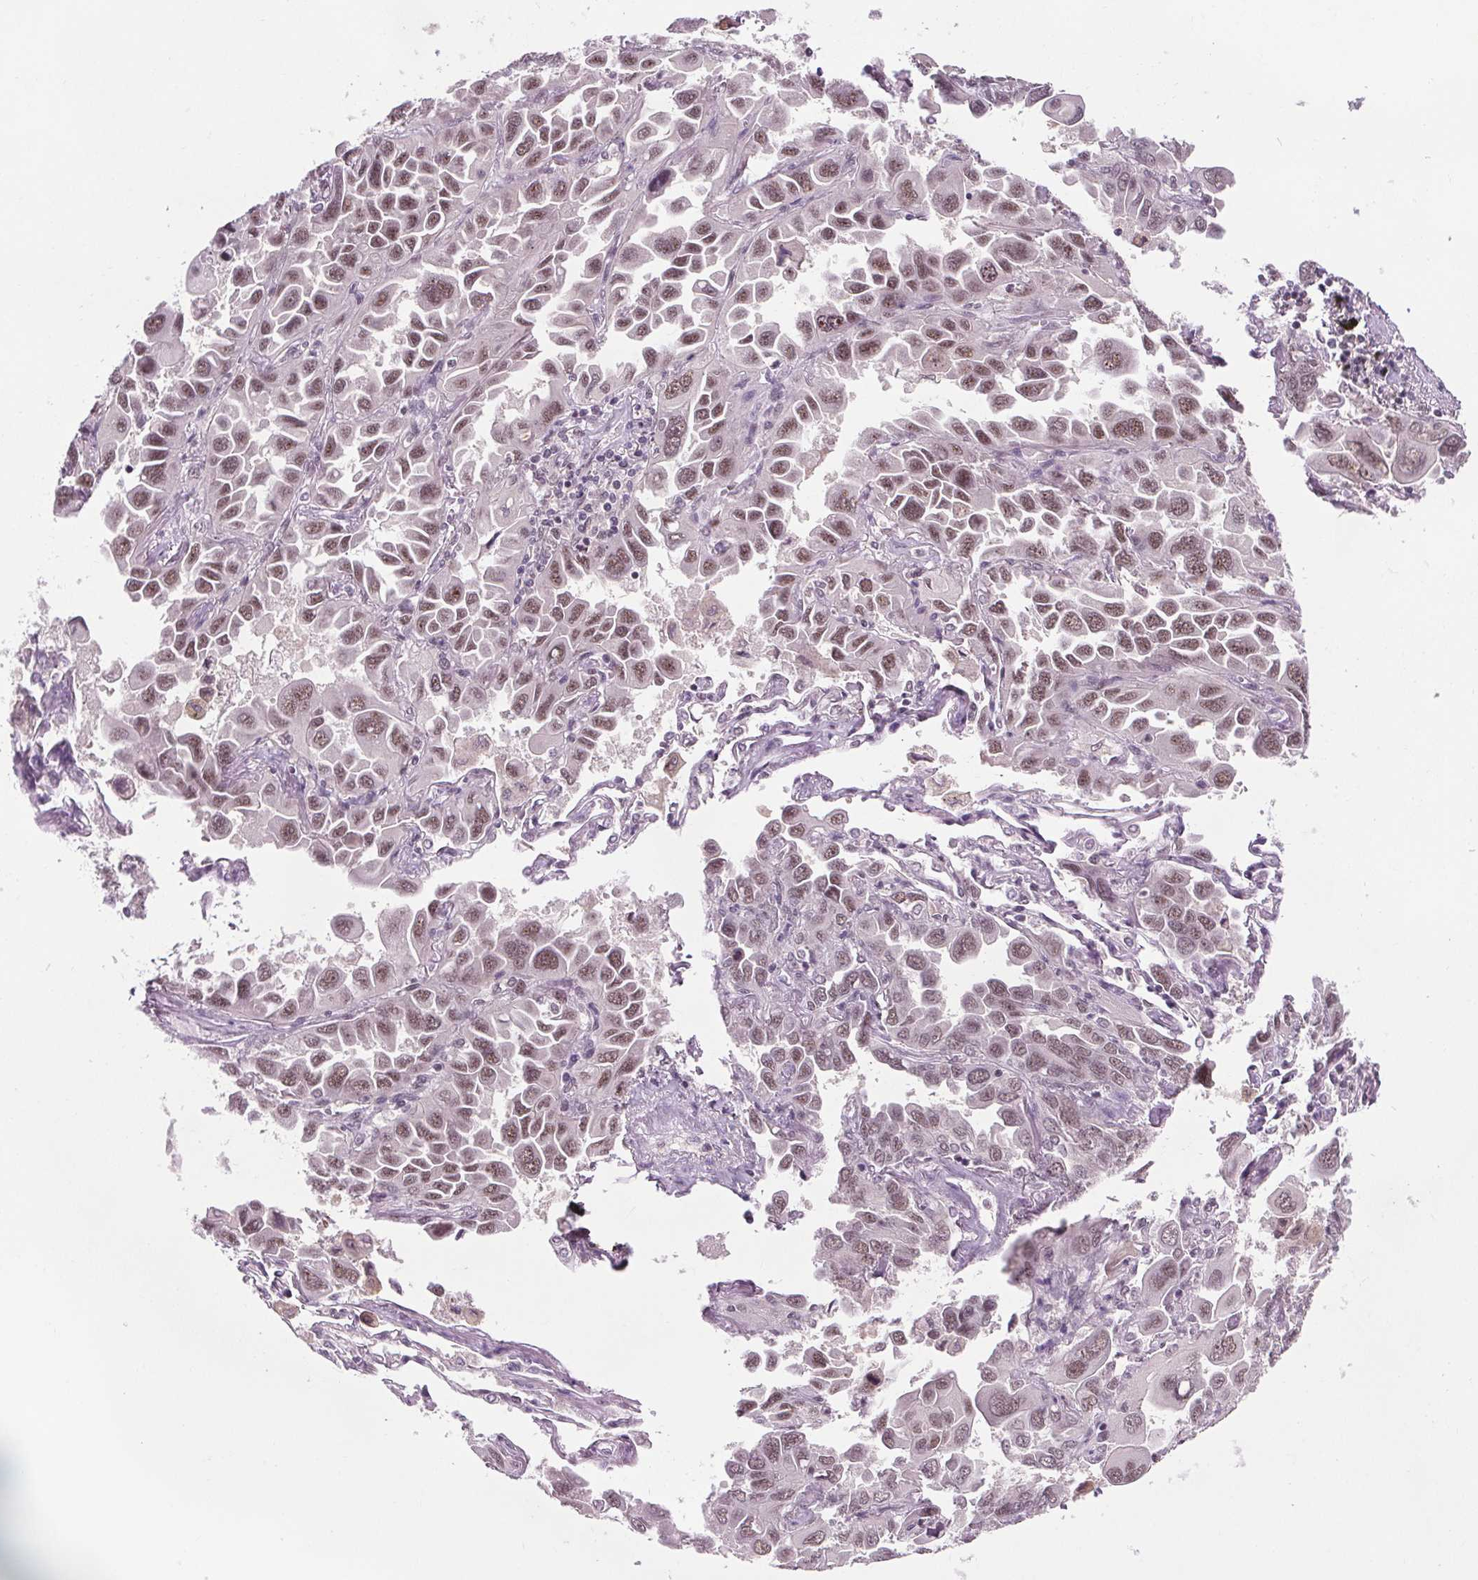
{"staining": {"intensity": "moderate", "quantity": ">75%", "location": "nuclear"}, "tissue": "lung cancer", "cell_type": "Tumor cells", "image_type": "cancer", "snomed": [{"axis": "morphology", "description": "Adenocarcinoma, NOS"}, {"axis": "topography", "description": "Lung"}], "caption": "An IHC photomicrograph of neoplastic tissue is shown. Protein staining in brown highlights moderate nuclear positivity in lung cancer (adenocarcinoma) within tumor cells.", "gene": "MED6", "patient": {"sex": "male", "age": 64}}